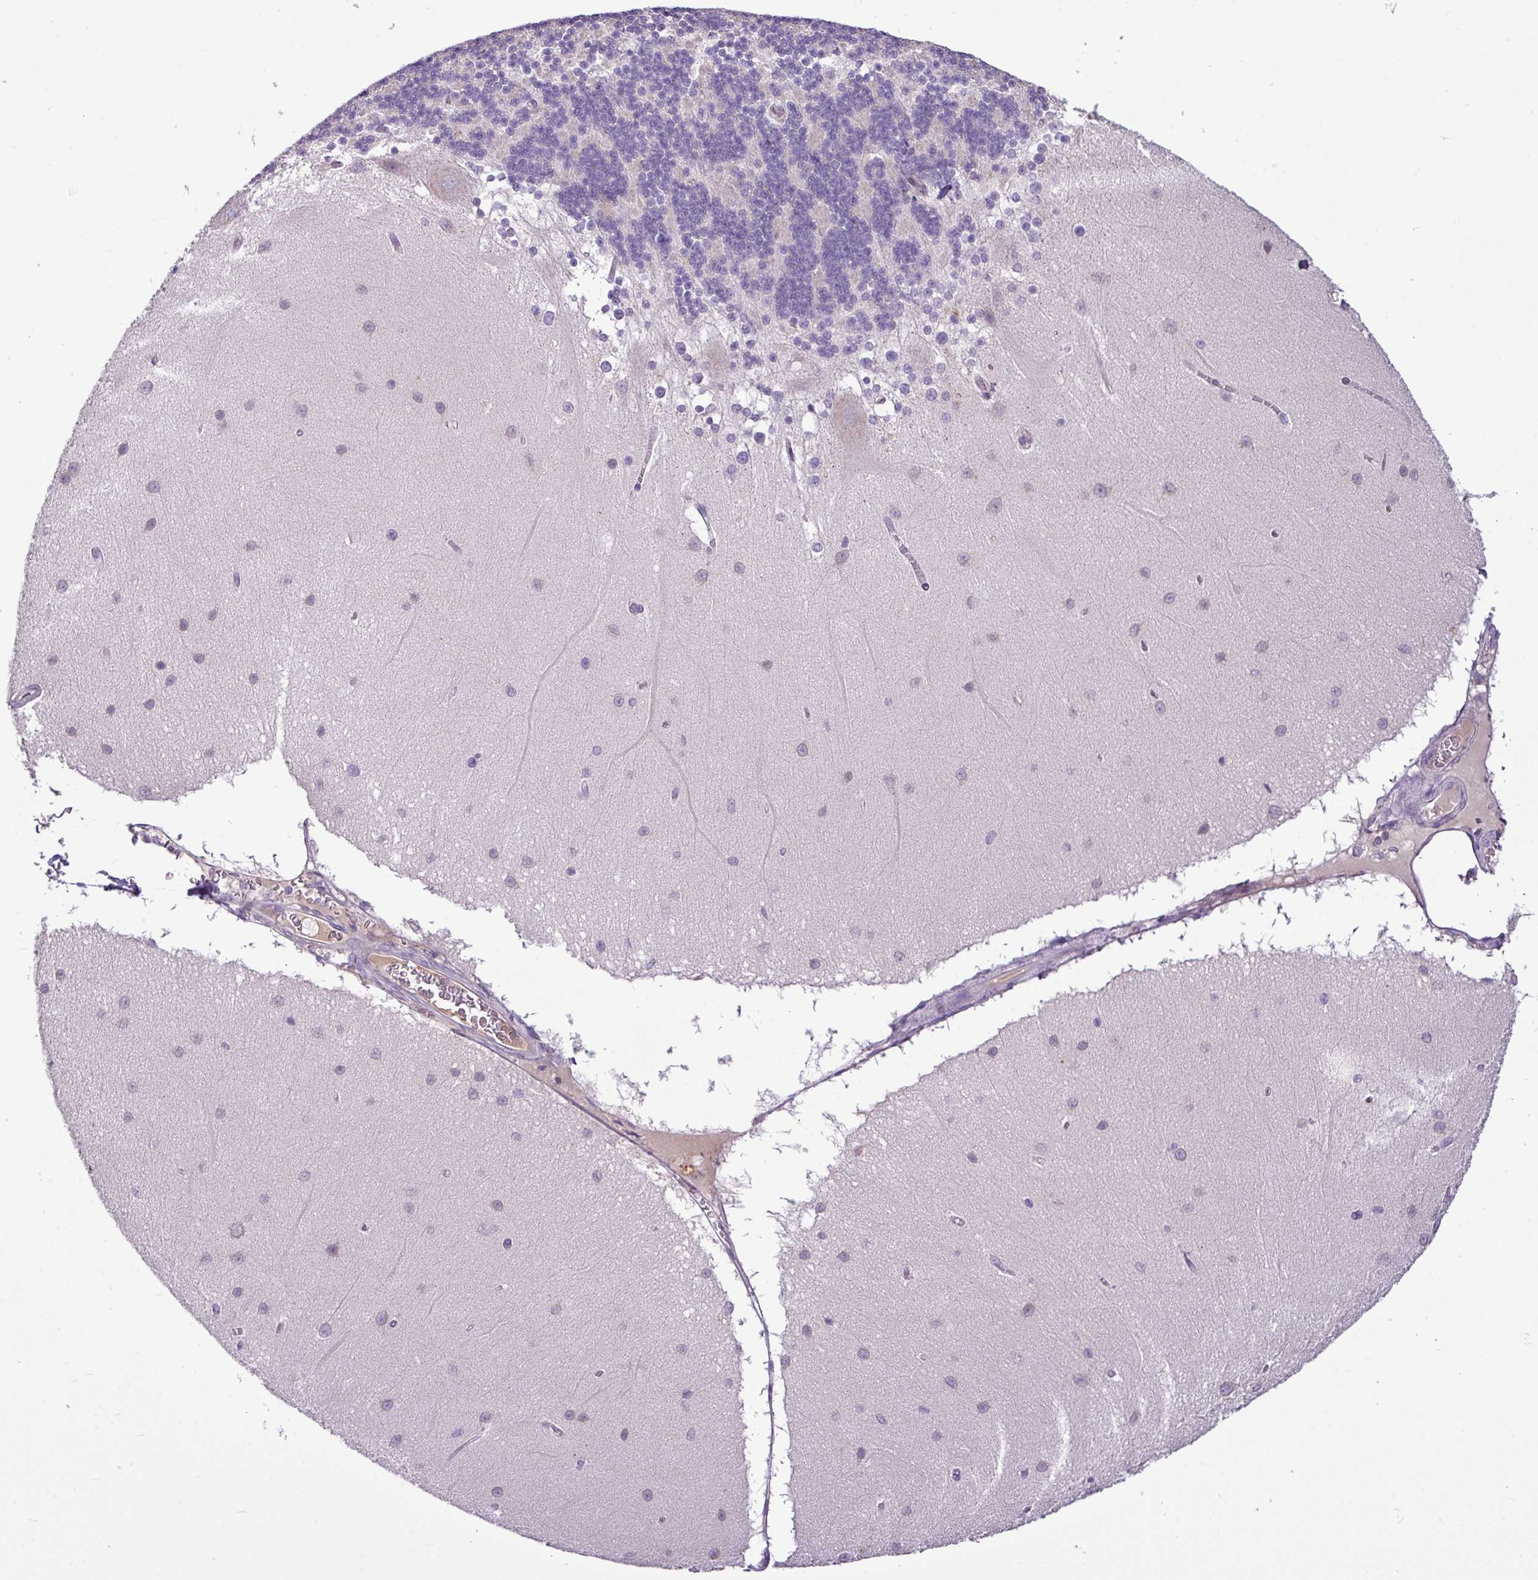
{"staining": {"intensity": "negative", "quantity": "none", "location": "none"}, "tissue": "cerebellum", "cell_type": "Cells in granular layer", "image_type": "normal", "snomed": [{"axis": "morphology", "description": "Normal tissue, NOS"}, {"axis": "topography", "description": "Cerebellum"}], "caption": "An immunohistochemistry (IHC) histopathology image of unremarkable cerebellum is shown. There is no staining in cells in granular layer of cerebellum.", "gene": "IL17A", "patient": {"sex": "female", "age": 54}}